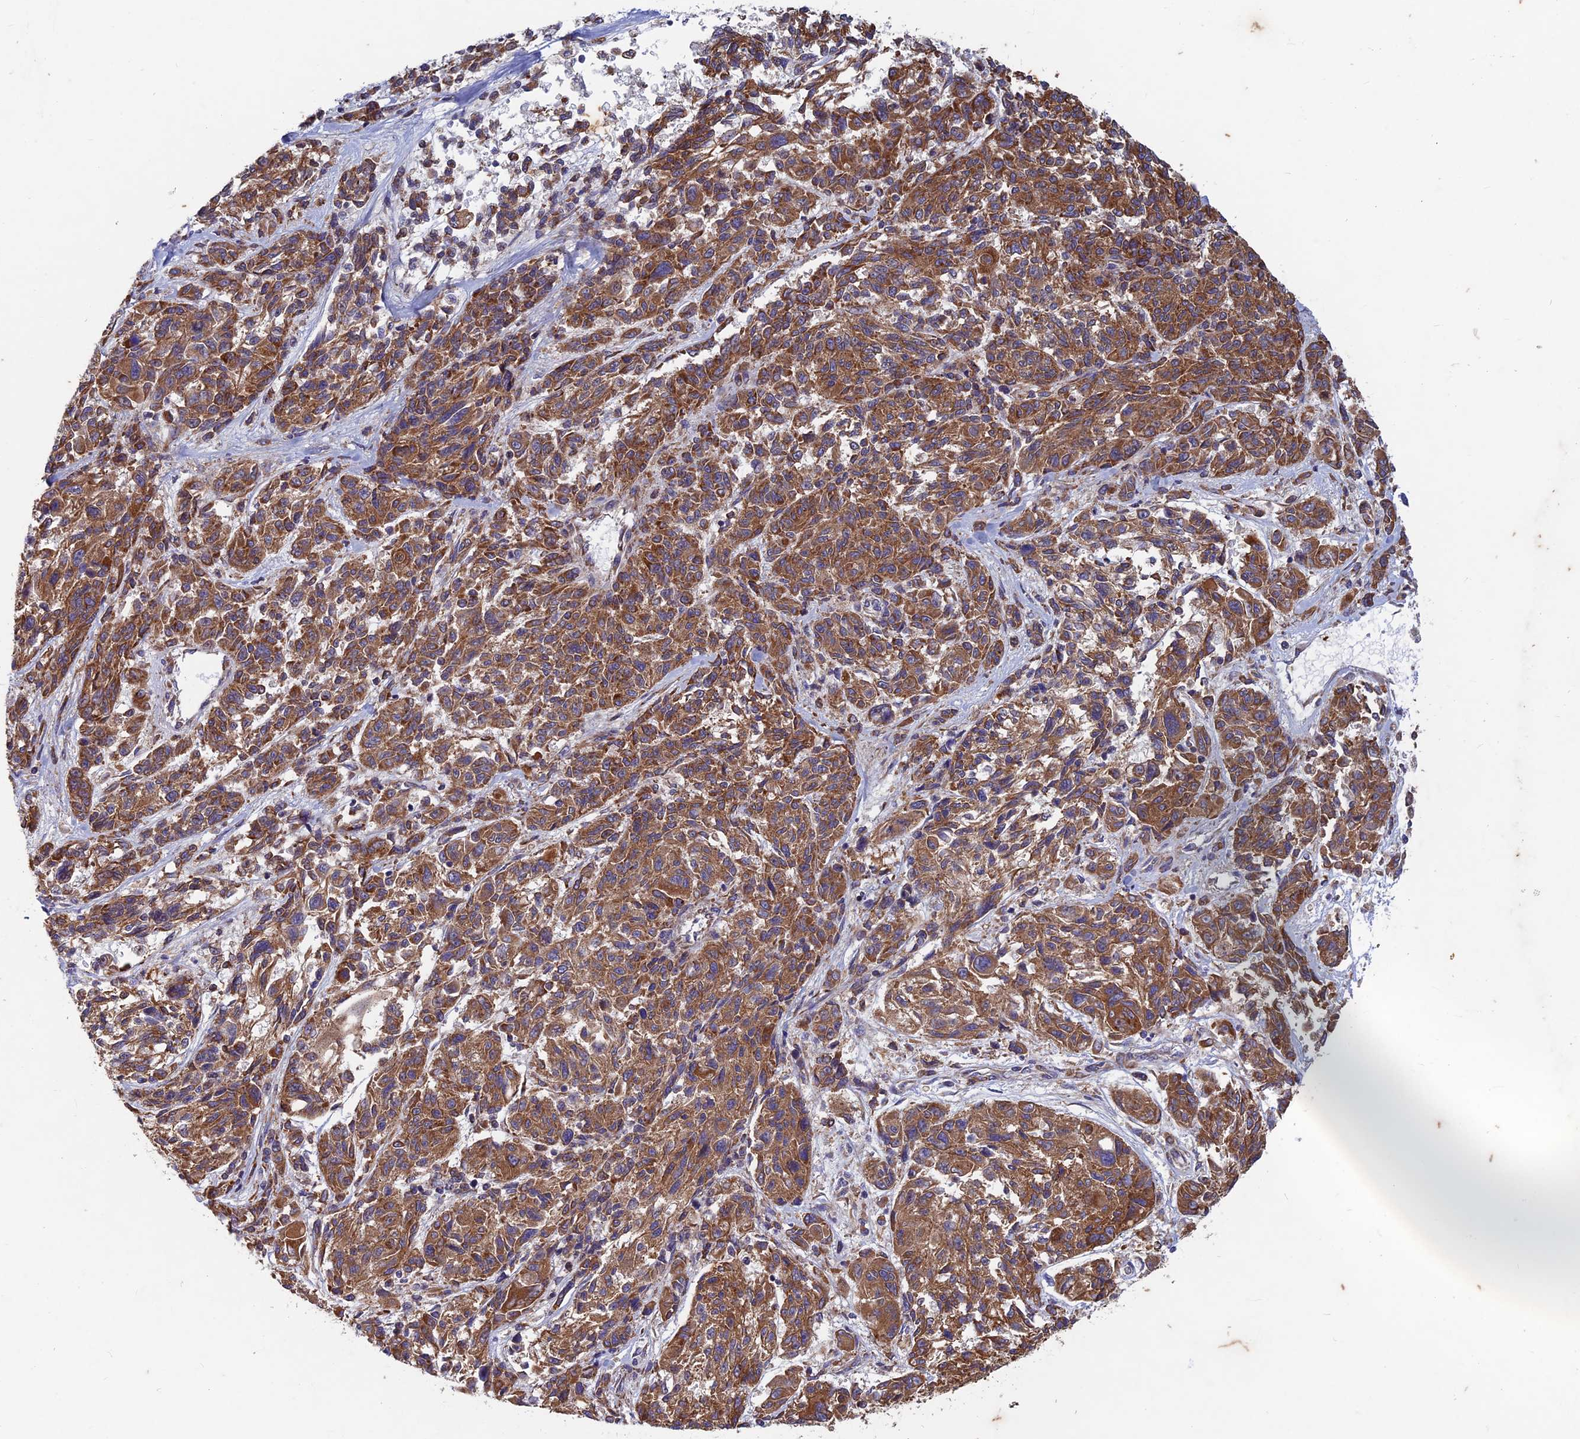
{"staining": {"intensity": "moderate", "quantity": ">75%", "location": "cytoplasmic/membranous"}, "tissue": "melanoma", "cell_type": "Tumor cells", "image_type": "cancer", "snomed": [{"axis": "morphology", "description": "Malignant melanoma, NOS"}, {"axis": "topography", "description": "Skin"}], "caption": "Protein staining by immunohistochemistry reveals moderate cytoplasmic/membranous positivity in approximately >75% of tumor cells in malignant melanoma.", "gene": "AP4S1", "patient": {"sex": "male", "age": 53}}